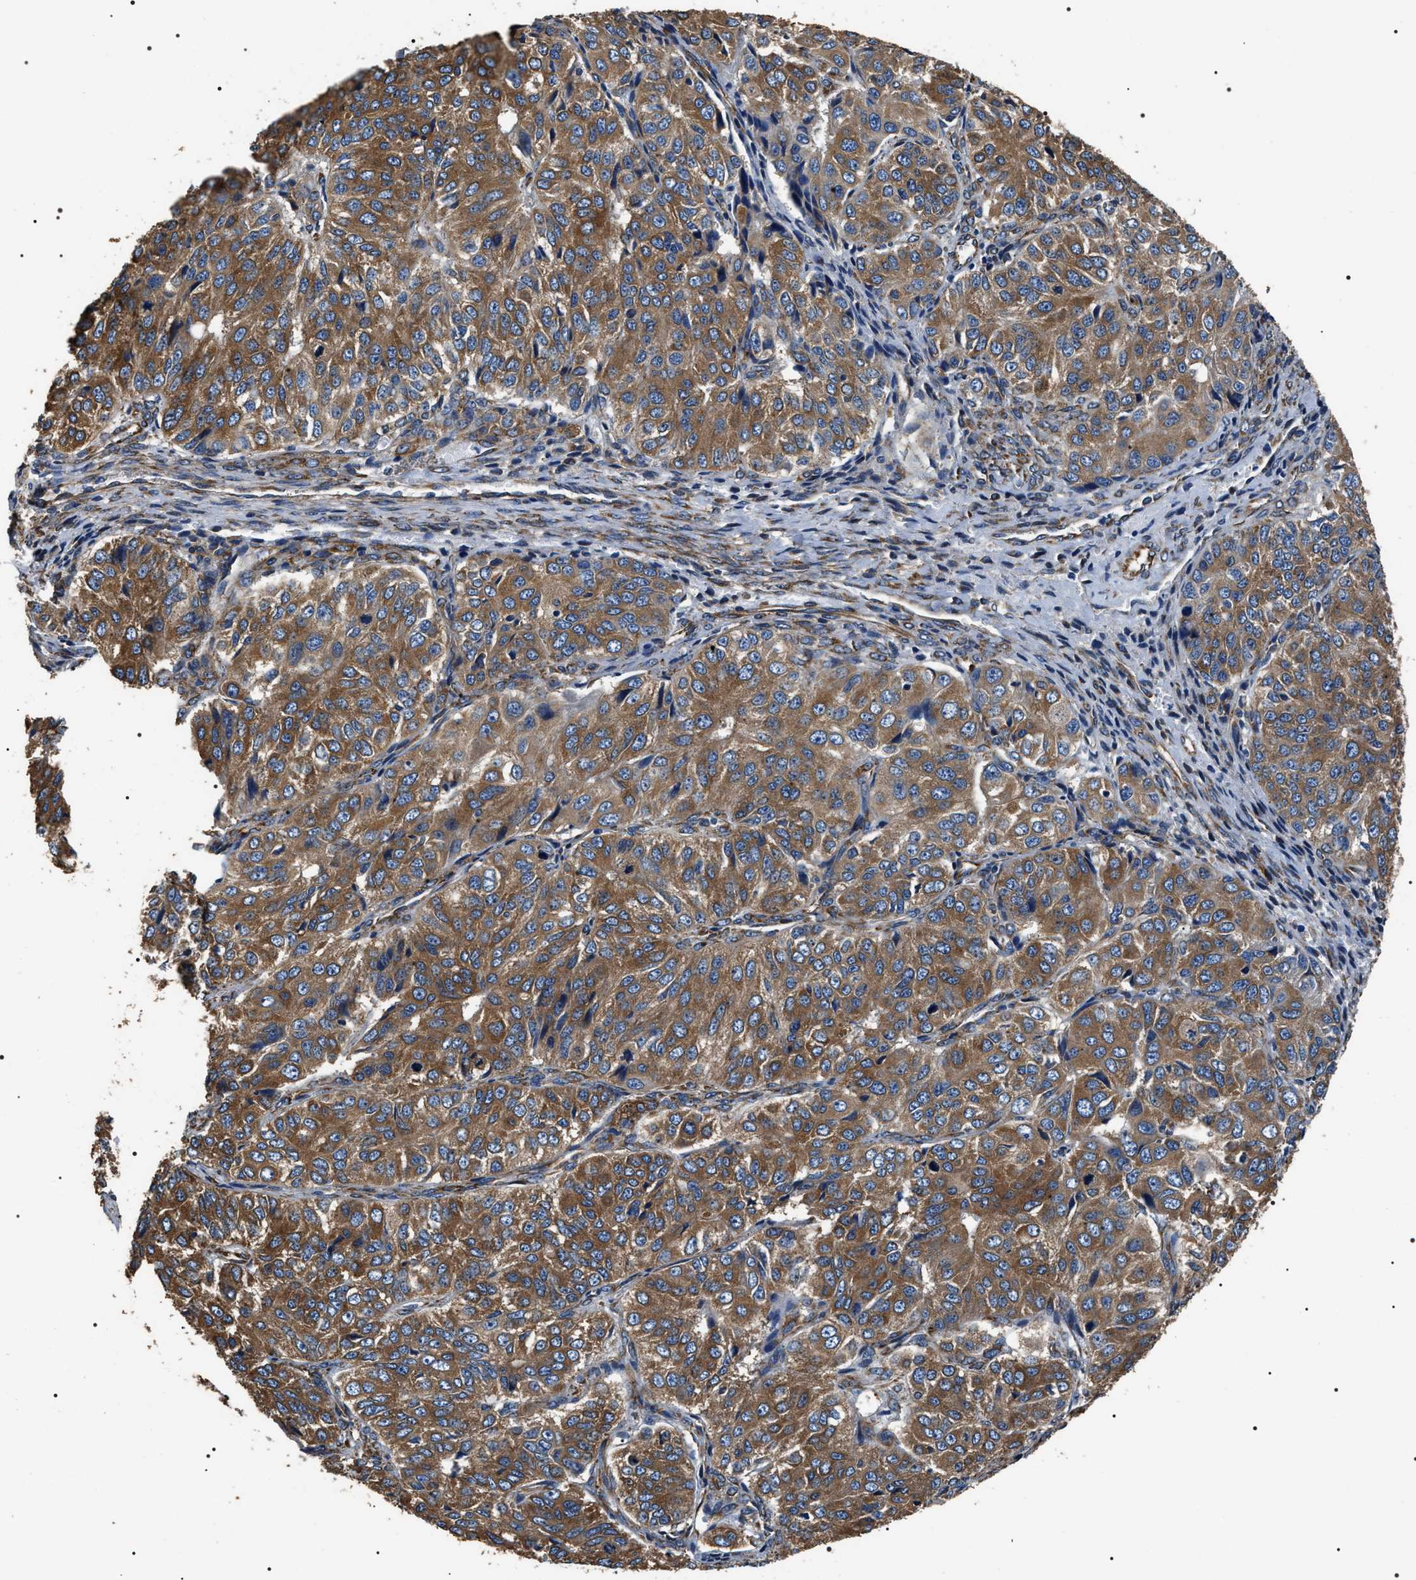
{"staining": {"intensity": "moderate", "quantity": ">75%", "location": "cytoplasmic/membranous"}, "tissue": "ovarian cancer", "cell_type": "Tumor cells", "image_type": "cancer", "snomed": [{"axis": "morphology", "description": "Carcinoma, endometroid"}, {"axis": "topography", "description": "Ovary"}], "caption": "Approximately >75% of tumor cells in ovarian endometroid carcinoma show moderate cytoplasmic/membranous protein staining as visualized by brown immunohistochemical staining.", "gene": "KTN1", "patient": {"sex": "female", "age": 51}}